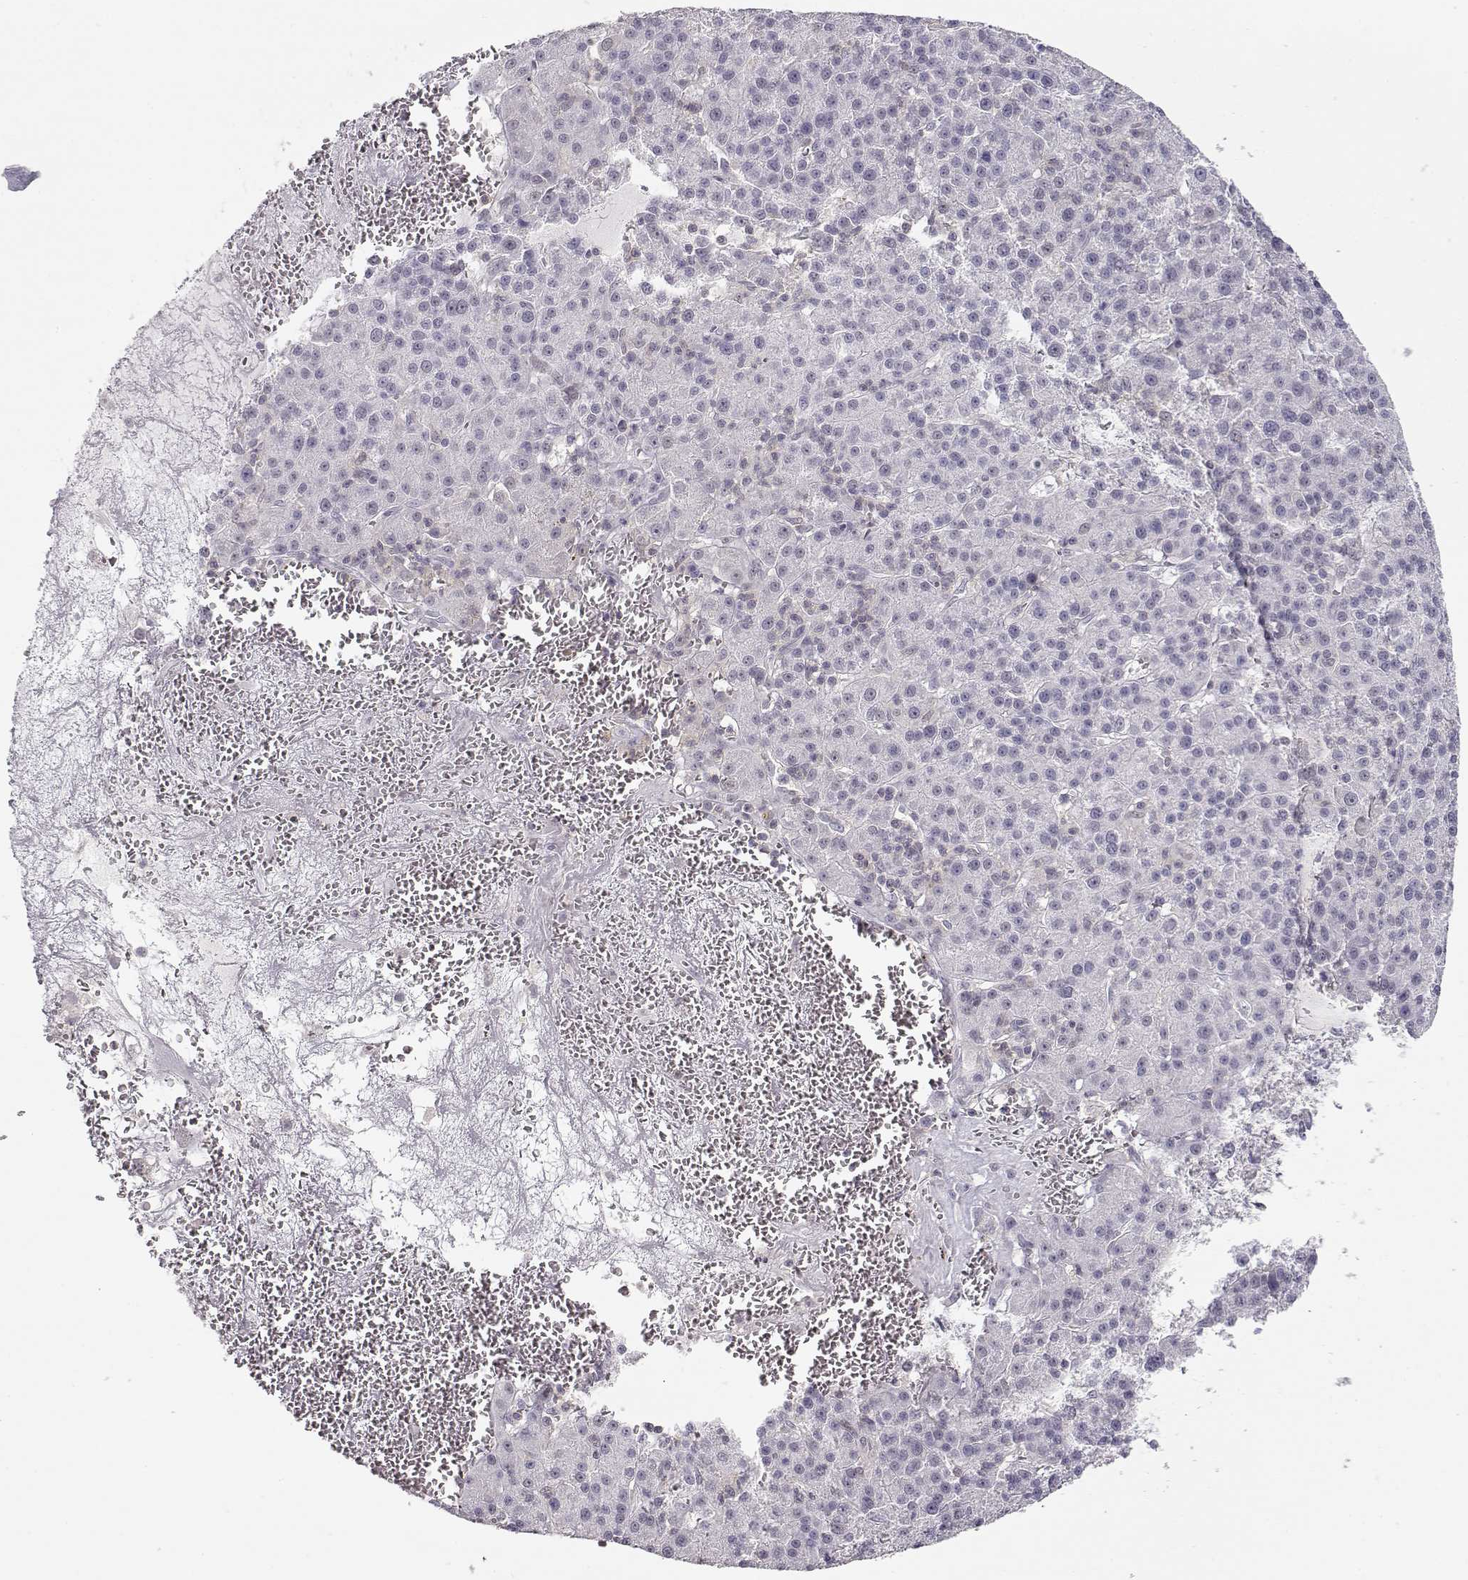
{"staining": {"intensity": "negative", "quantity": "none", "location": "none"}, "tissue": "liver cancer", "cell_type": "Tumor cells", "image_type": "cancer", "snomed": [{"axis": "morphology", "description": "Carcinoma, Hepatocellular, NOS"}, {"axis": "topography", "description": "Liver"}], "caption": "A photomicrograph of human liver cancer (hepatocellular carcinoma) is negative for staining in tumor cells. (Brightfield microscopy of DAB (3,3'-diaminobenzidine) immunohistochemistry (IHC) at high magnification).", "gene": "TEPP", "patient": {"sex": "female", "age": 60}}